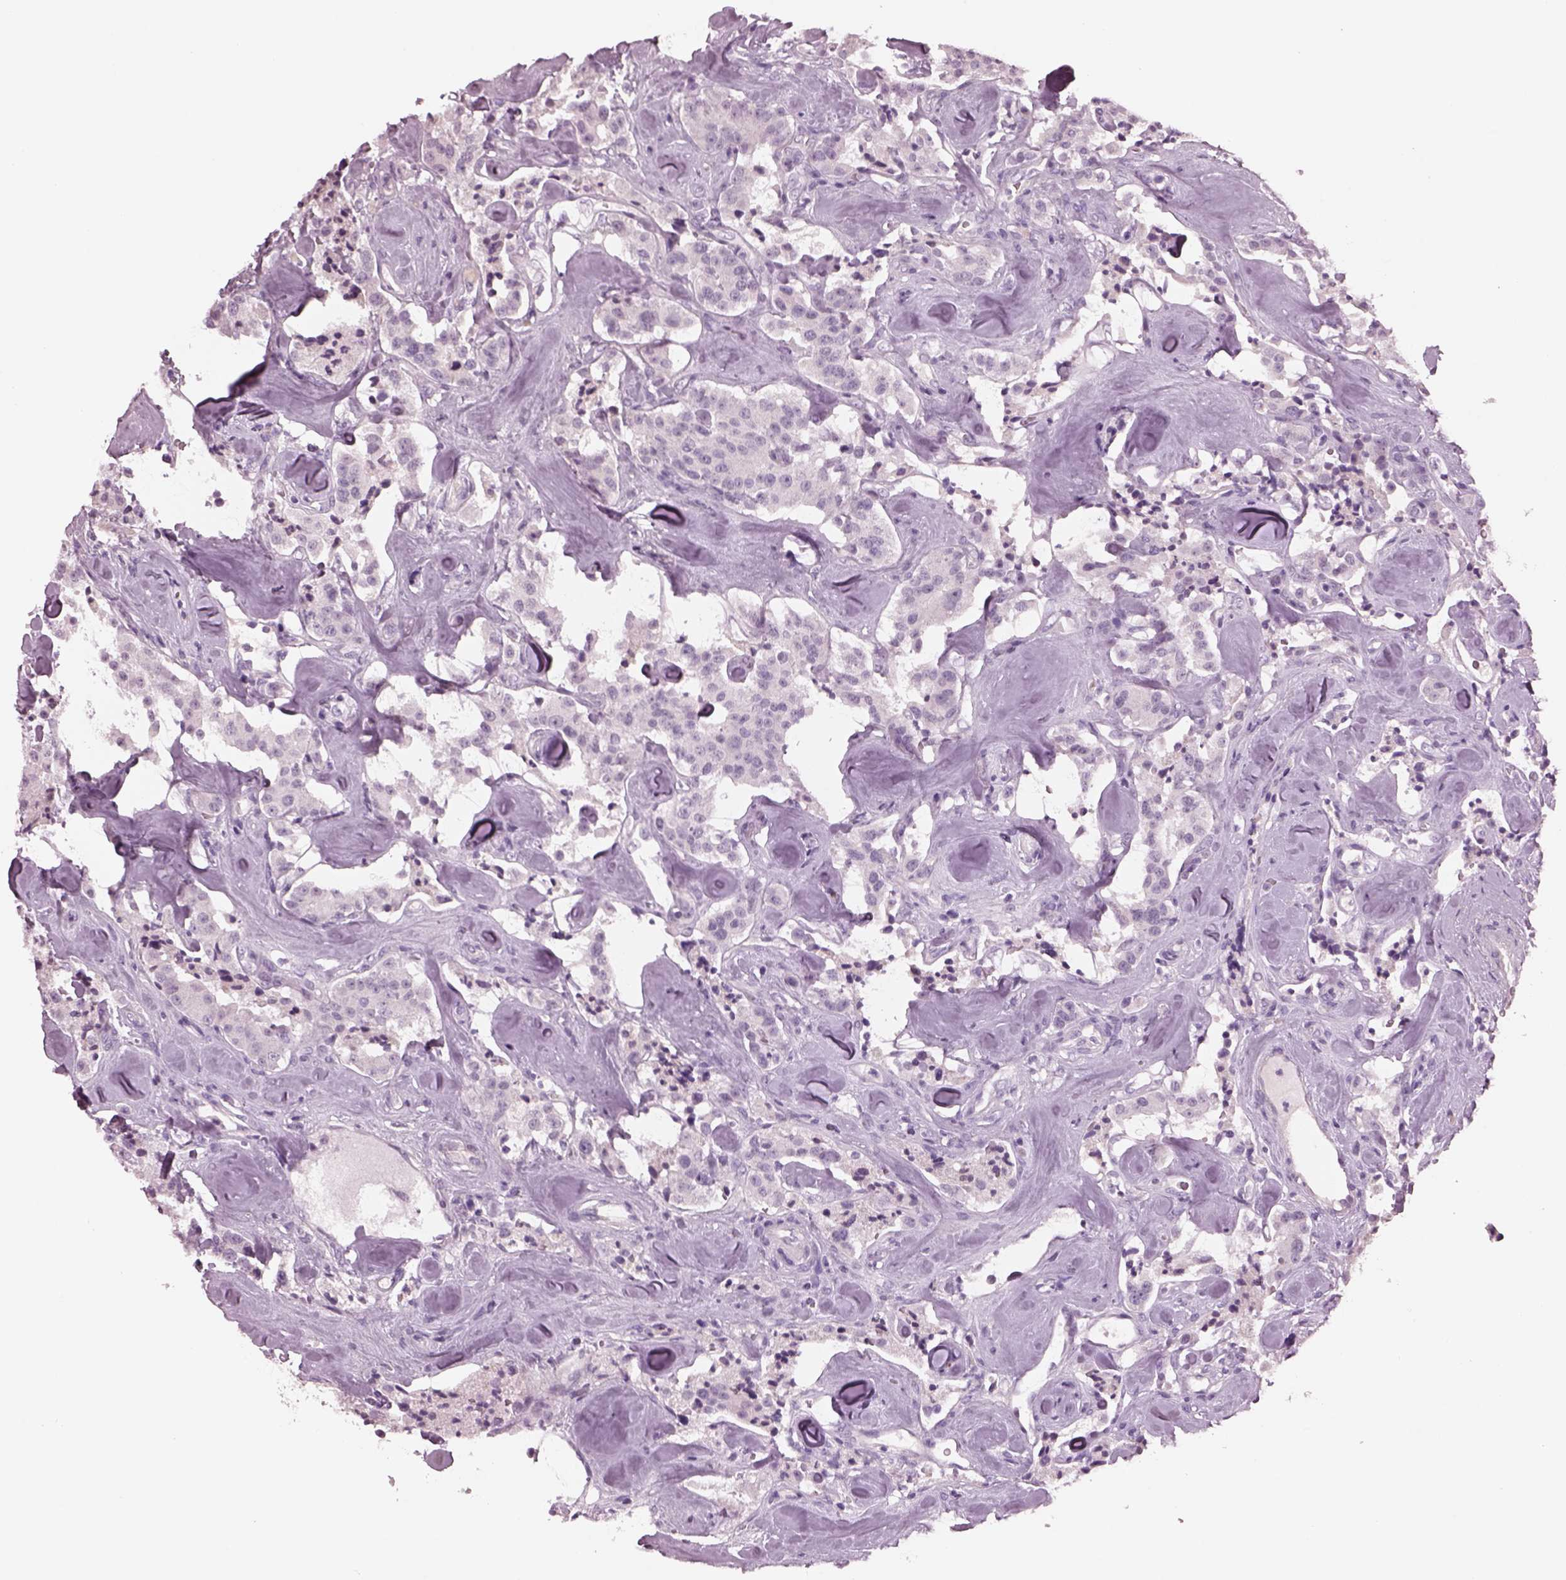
{"staining": {"intensity": "negative", "quantity": "none", "location": "none"}, "tissue": "carcinoid", "cell_type": "Tumor cells", "image_type": "cancer", "snomed": [{"axis": "morphology", "description": "Carcinoid, malignant, NOS"}, {"axis": "topography", "description": "Pancreas"}], "caption": "High power microscopy image of an IHC micrograph of carcinoid (malignant), revealing no significant positivity in tumor cells.", "gene": "CYLC1", "patient": {"sex": "male", "age": 41}}